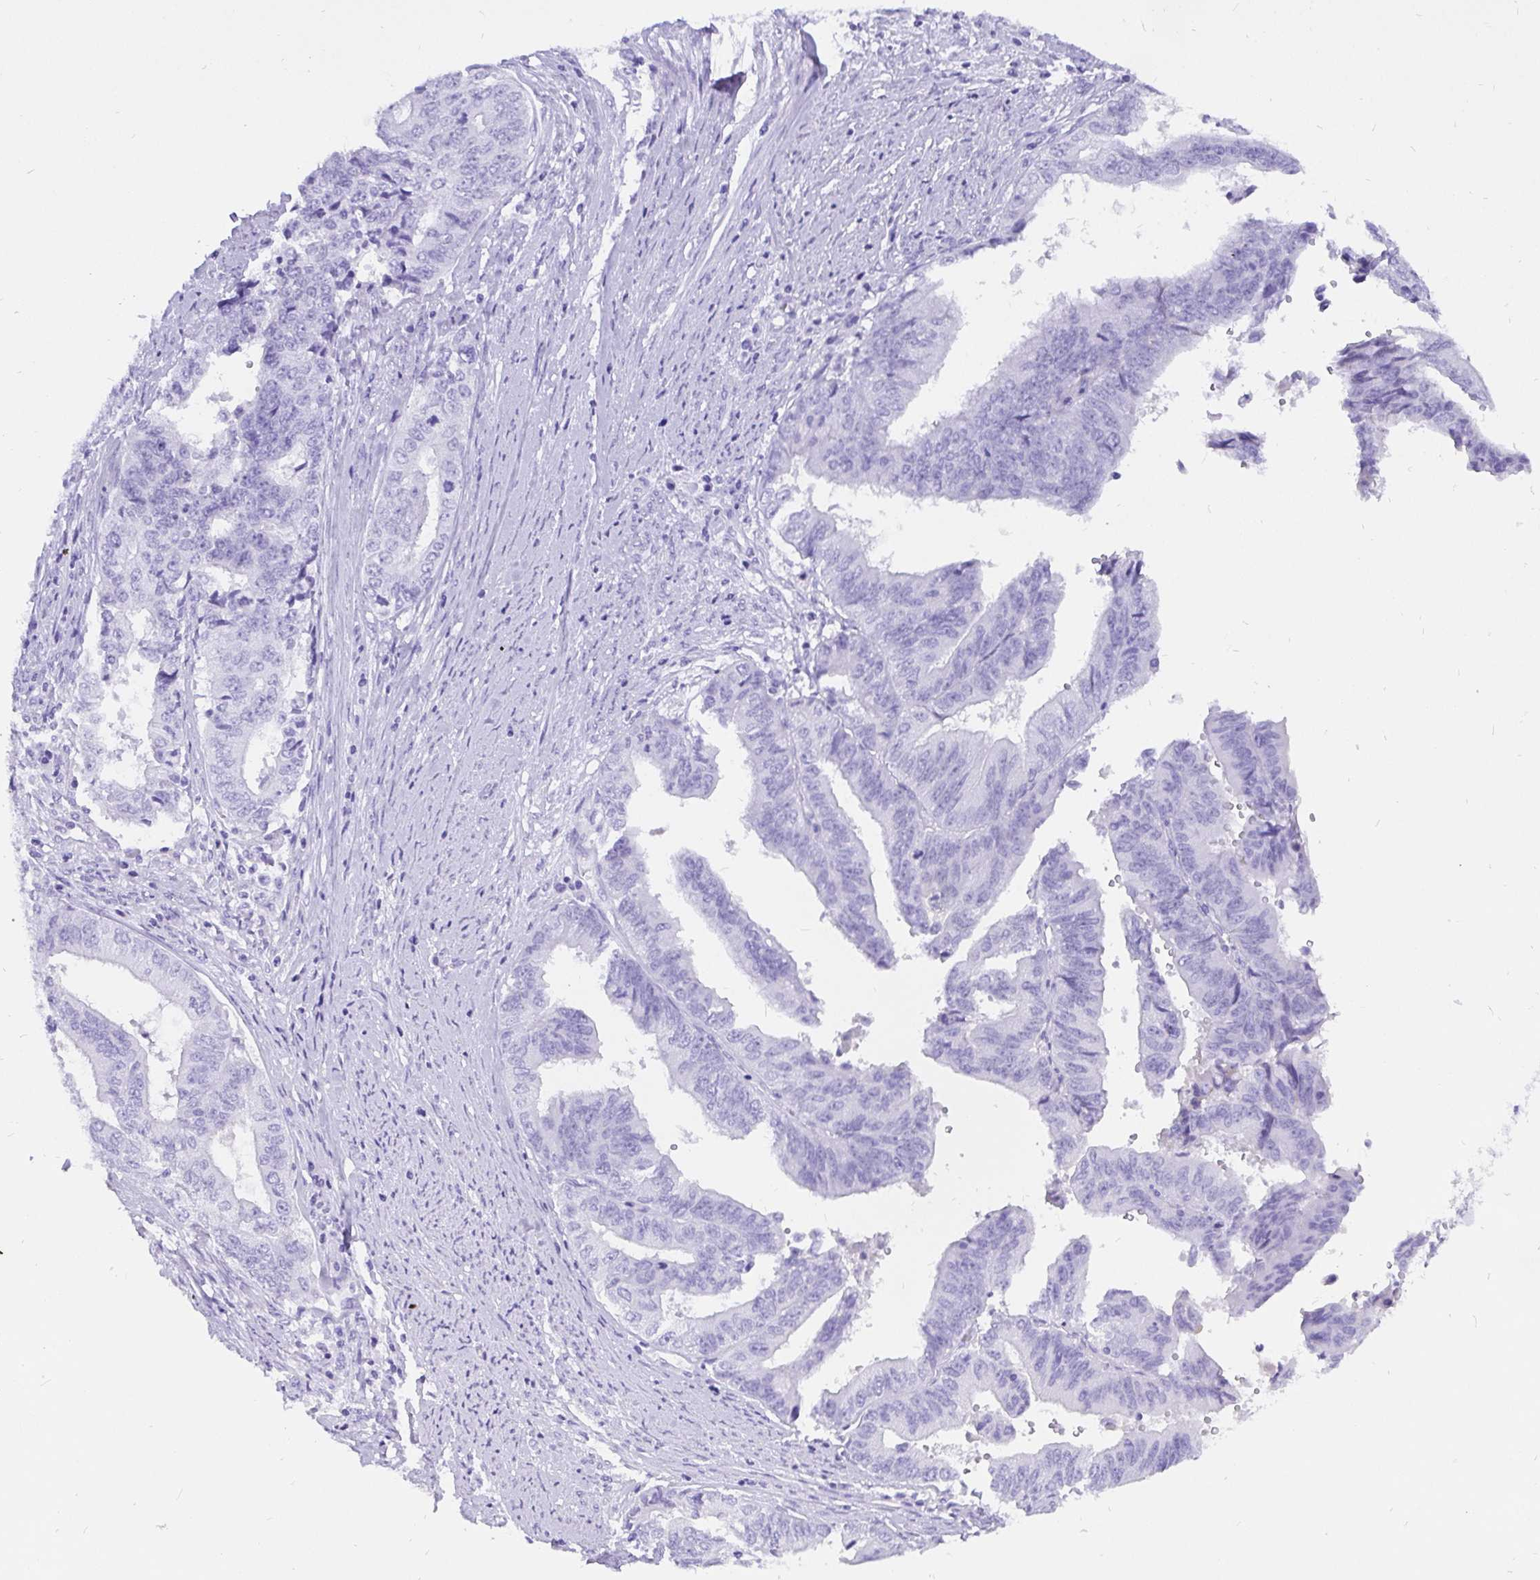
{"staining": {"intensity": "negative", "quantity": "none", "location": "none"}, "tissue": "endometrial cancer", "cell_type": "Tumor cells", "image_type": "cancer", "snomed": [{"axis": "morphology", "description": "Adenocarcinoma, NOS"}, {"axis": "topography", "description": "Endometrium"}], "caption": "Tumor cells are negative for protein expression in human endometrial cancer (adenocarcinoma). (DAB immunohistochemistry visualized using brightfield microscopy, high magnification).", "gene": "KRT13", "patient": {"sex": "female", "age": 65}}